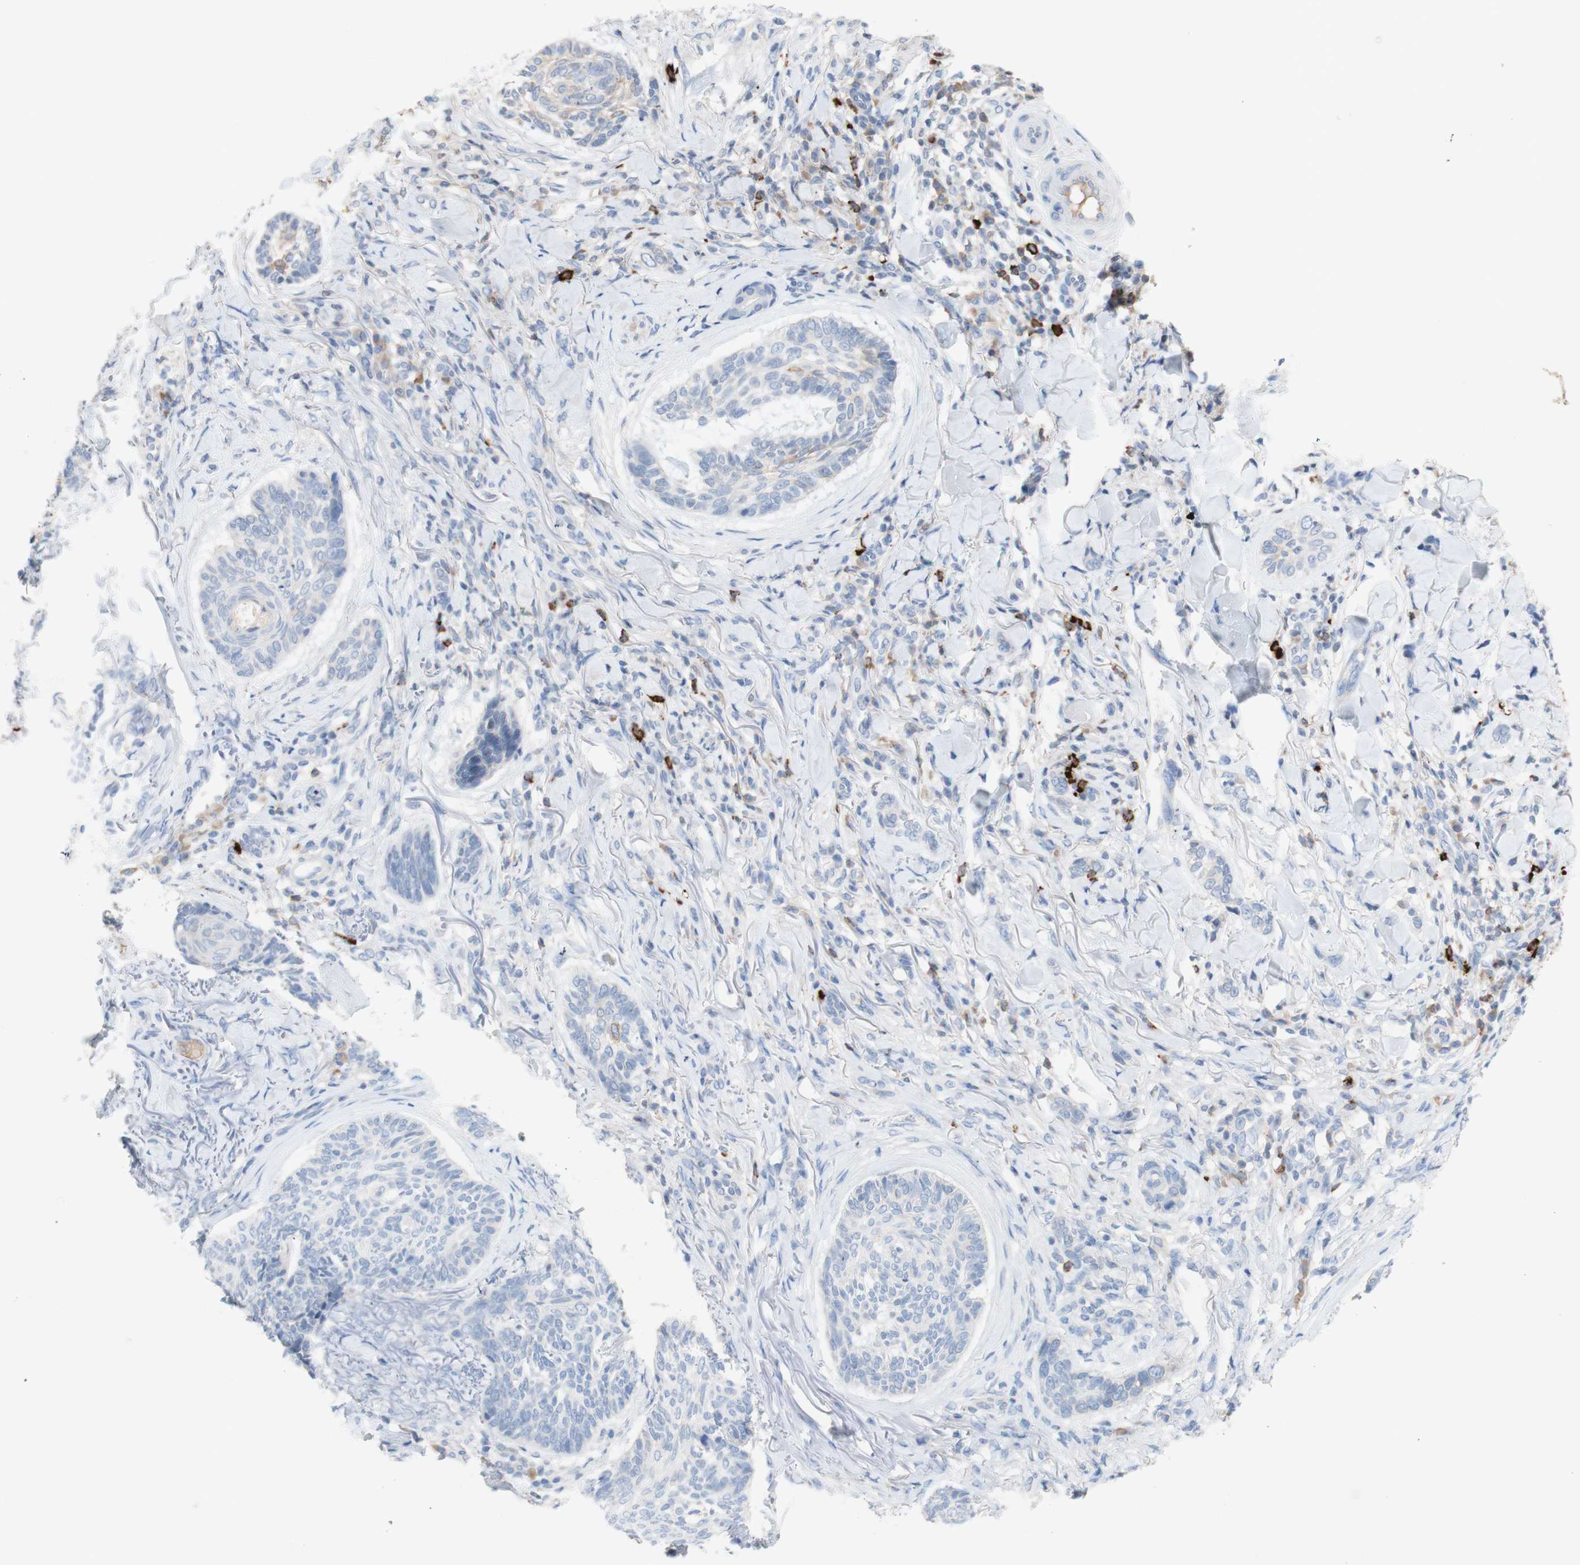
{"staining": {"intensity": "negative", "quantity": "none", "location": "none"}, "tissue": "skin cancer", "cell_type": "Tumor cells", "image_type": "cancer", "snomed": [{"axis": "morphology", "description": "Basal cell carcinoma"}, {"axis": "topography", "description": "Skin"}], "caption": "IHC histopathology image of human skin cancer stained for a protein (brown), which demonstrates no positivity in tumor cells.", "gene": "PACSIN1", "patient": {"sex": "male", "age": 43}}